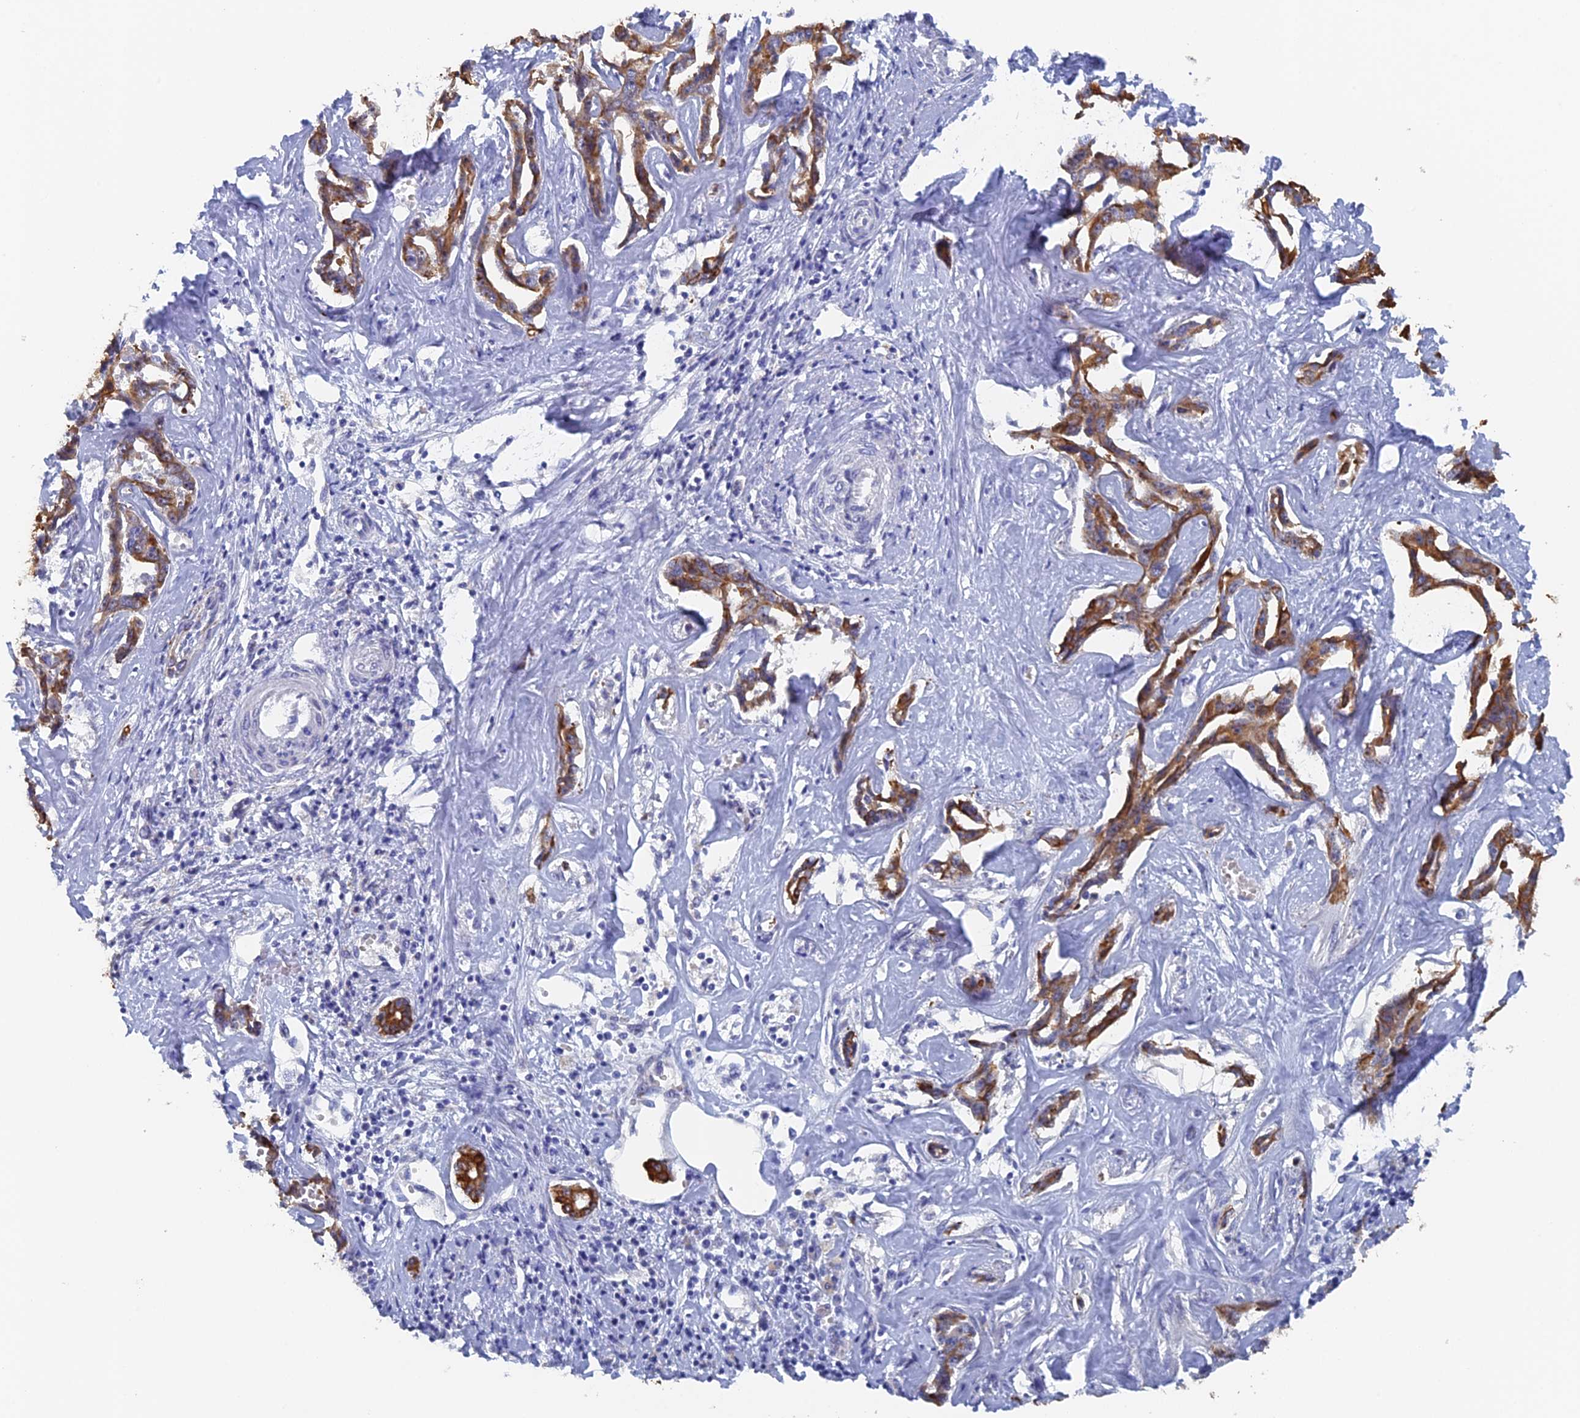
{"staining": {"intensity": "moderate", "quantity": ">75%", "location": "cytoplasmic/membranous"}, "tissue": "liver cancer", "cell_type": "Tumor cells", "image_type": "cancer", "snomed": [{"axis": "morphology", "description": "Cholangiocarcinoma"}, {"axis": "topography", "description": "Liver"}], "caption": "The immunohistochemical stain shows moderate cytoplasmic/membranous staining in tumor cells of cholangiocarcinoma (liver) tissue. (DAB = brown stain, brightfield microscopy at high magnification).", "gene": "SRFBP1", "patient": {"sex": "male", "age": 59}}